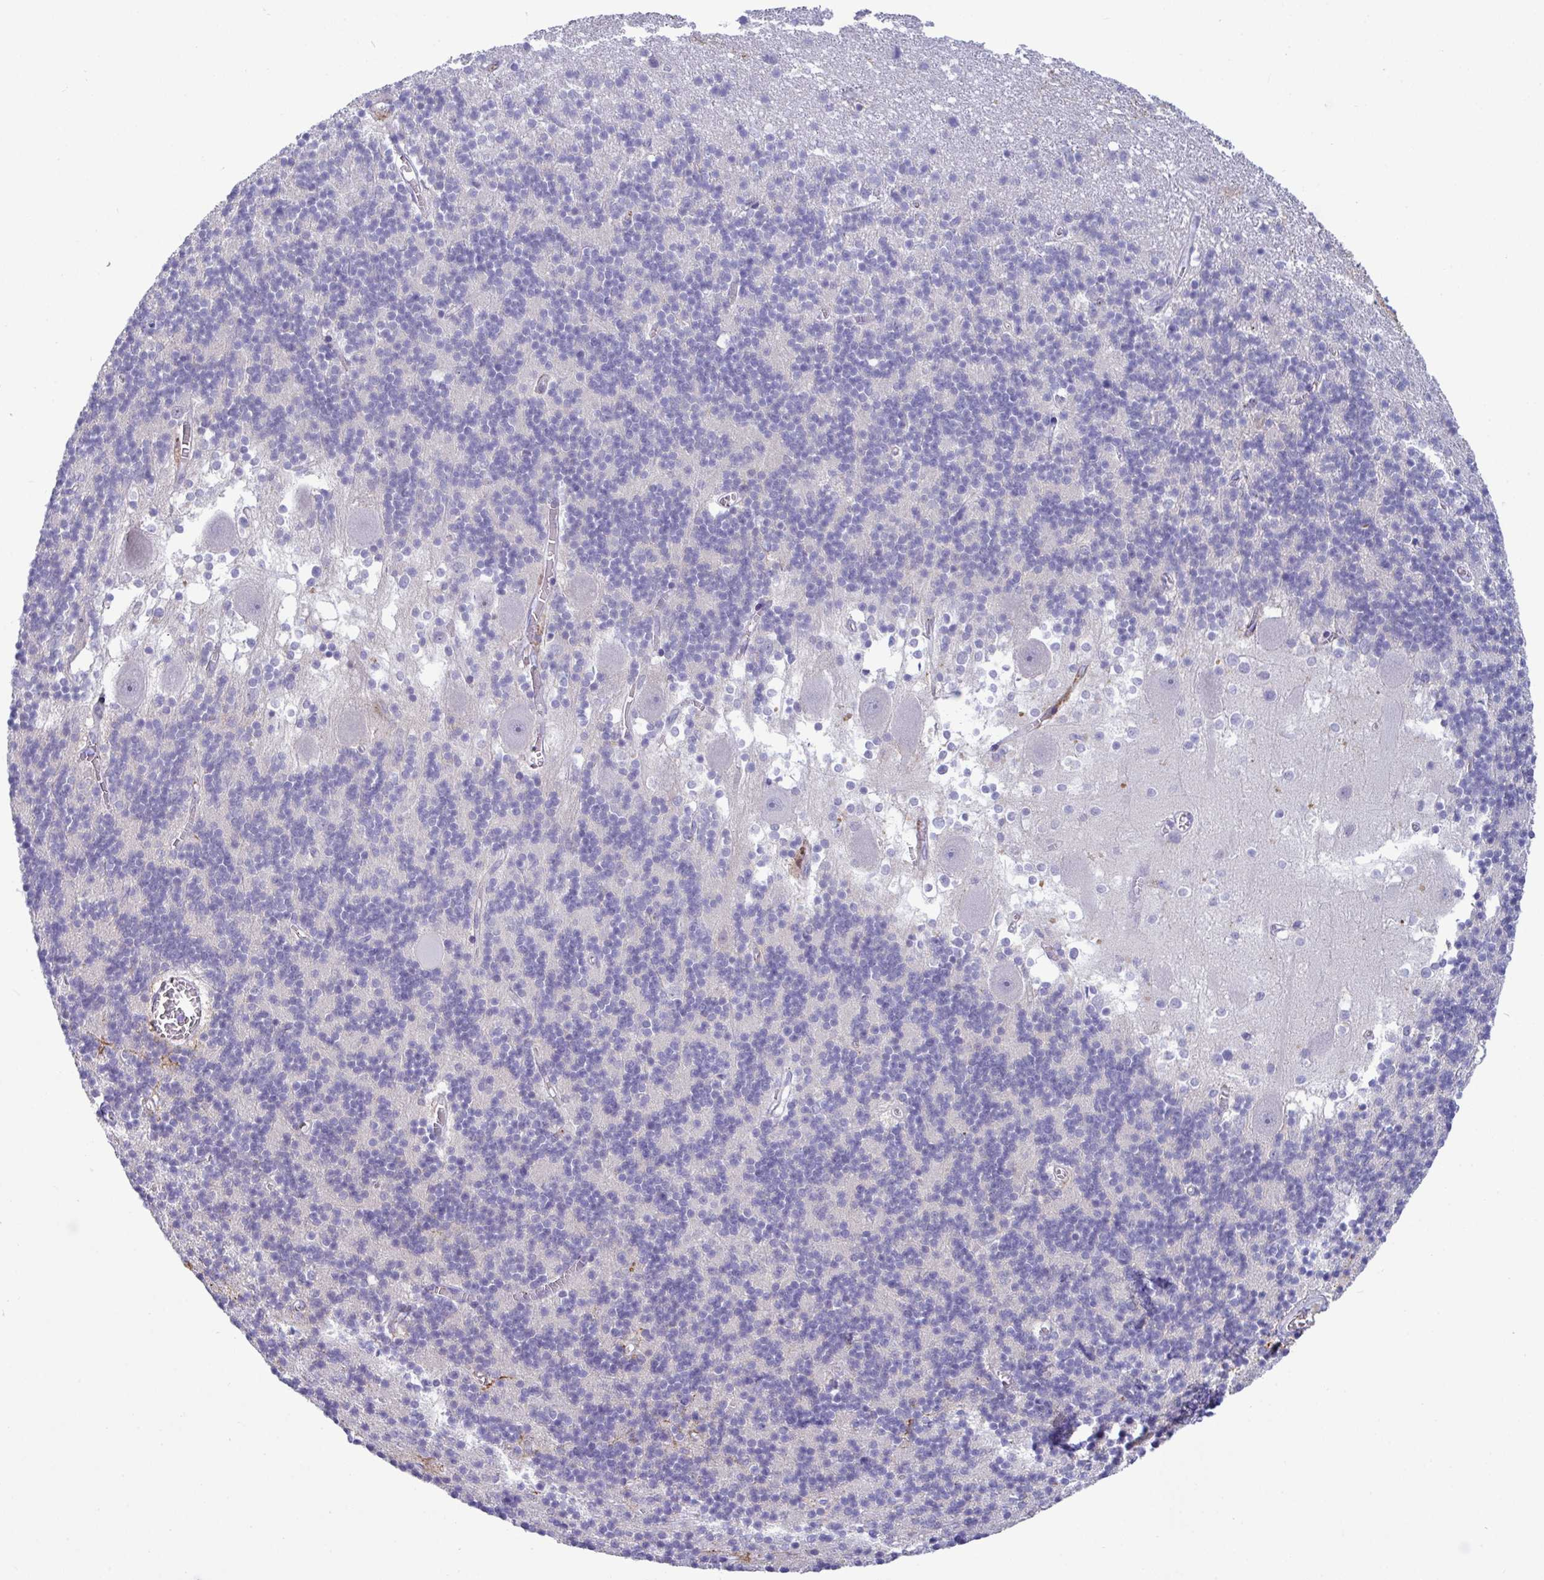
{"staining": {"intensity": "negative", "quantity": "none", "location": "none"}, "tissue": "cerebellum", "cell_type": "Cells in granular layer", "image_type": "normal", "snomed": [{"axis": "morphology", "description": "Normal tissue, NOS"}, {"axis": "topography", "description": "Cerebellum"}], "caption": "Immunohistochemistry photomicrograph of unremarkable cerebellum: human cerebellum stained with DAB displays no significant protein expression in cells in granular layer.", "gene": "TAS2R38", "patient": {"sex": "male", "age": 54}}